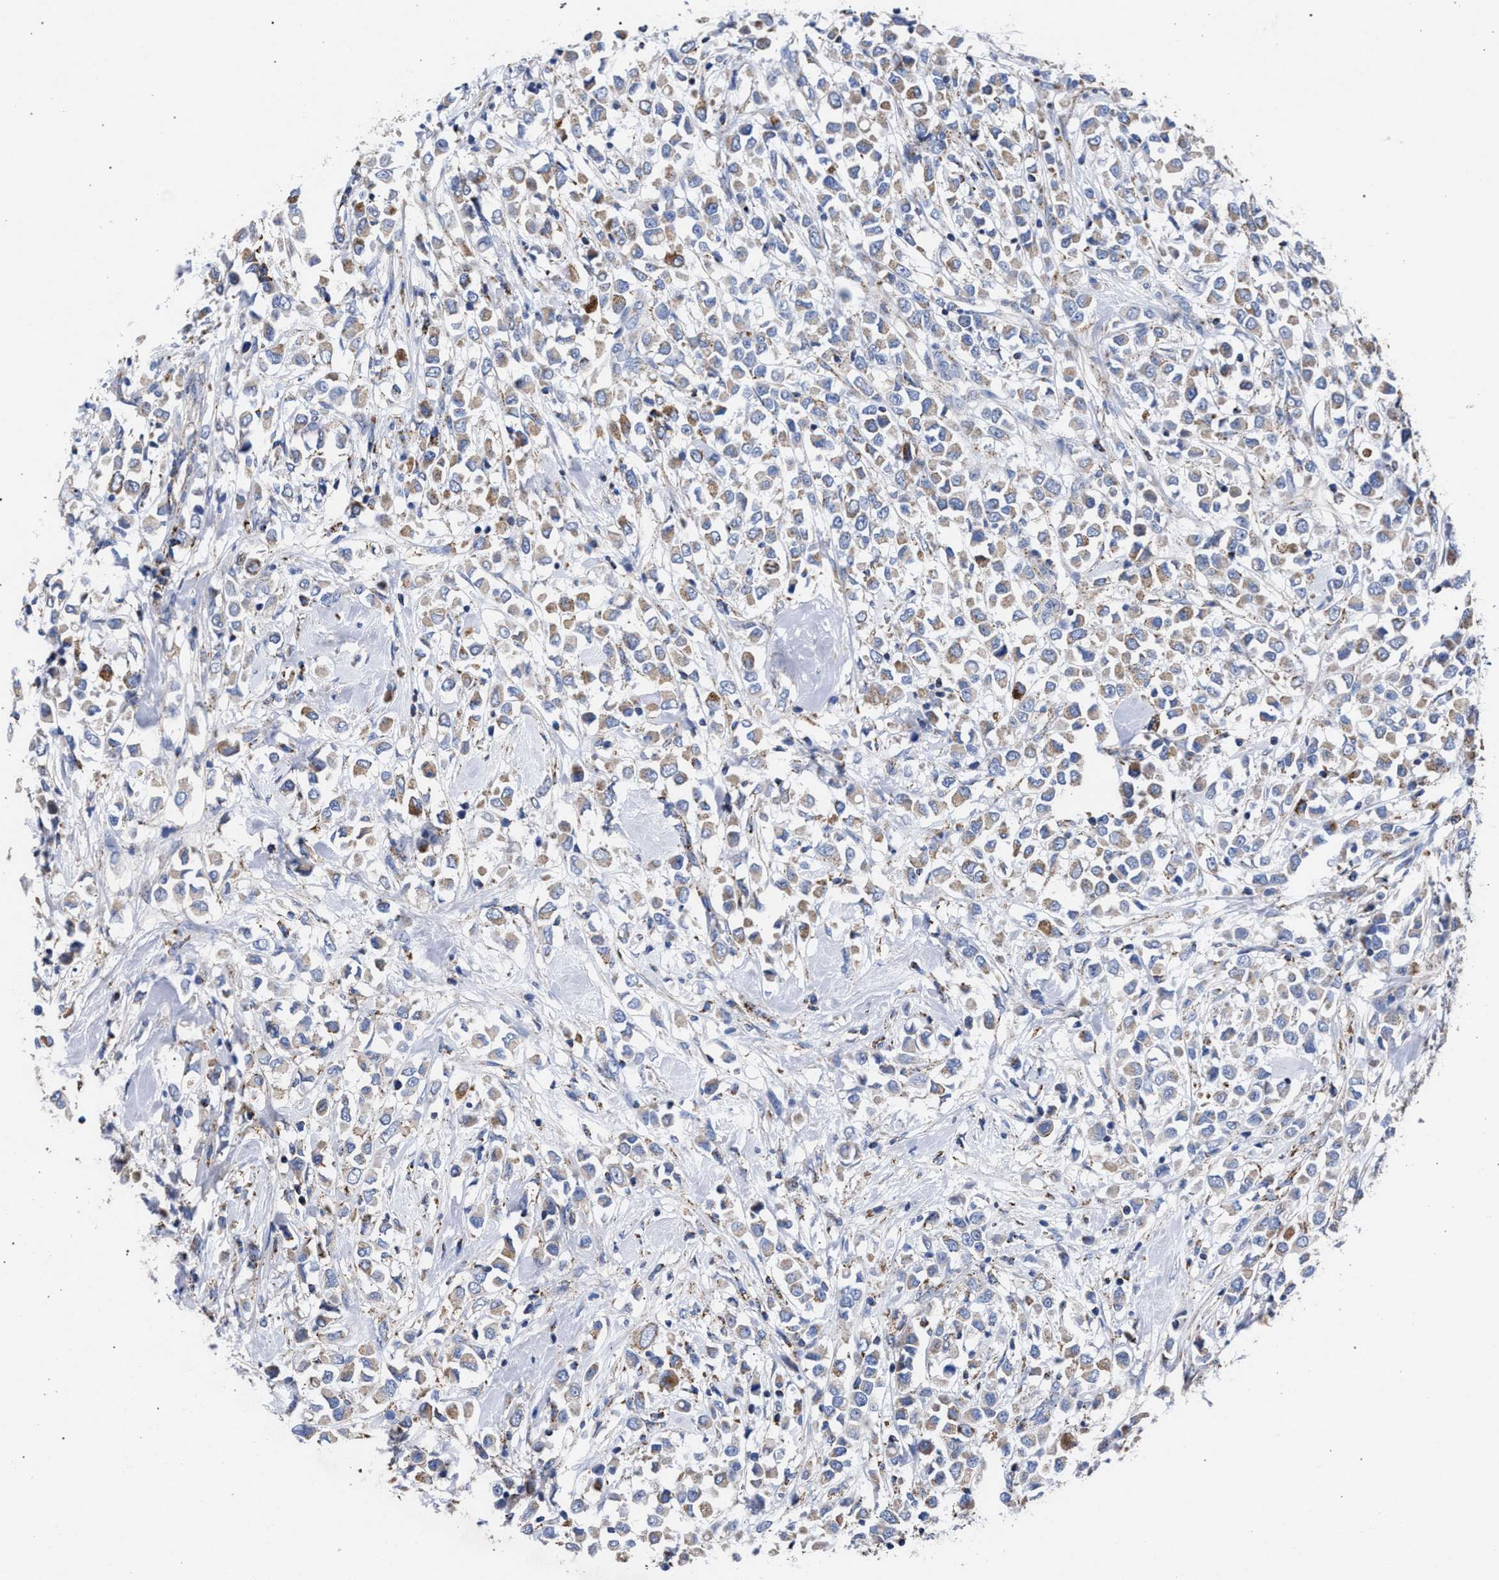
{"staining": {"intensity": "weak", "quantity": "25%-75%", "location": "cytoplasmic/membranous"}, "tissue": "breast cancer", "cell_type": "Tumor cells", "image_type": "cancer", "snomed": [{"axis": "morphology", "description": "Duct carcinoma"}, {"axis": "topography", "description": "Breast"}], "caption": "A brown stain labels weak cytoplasmic/membranous positivity of a protein in breast intraductal carcinoma tumor cells.", "gene": "ACADS", "patient": {"sex": "female", "age": 61}}